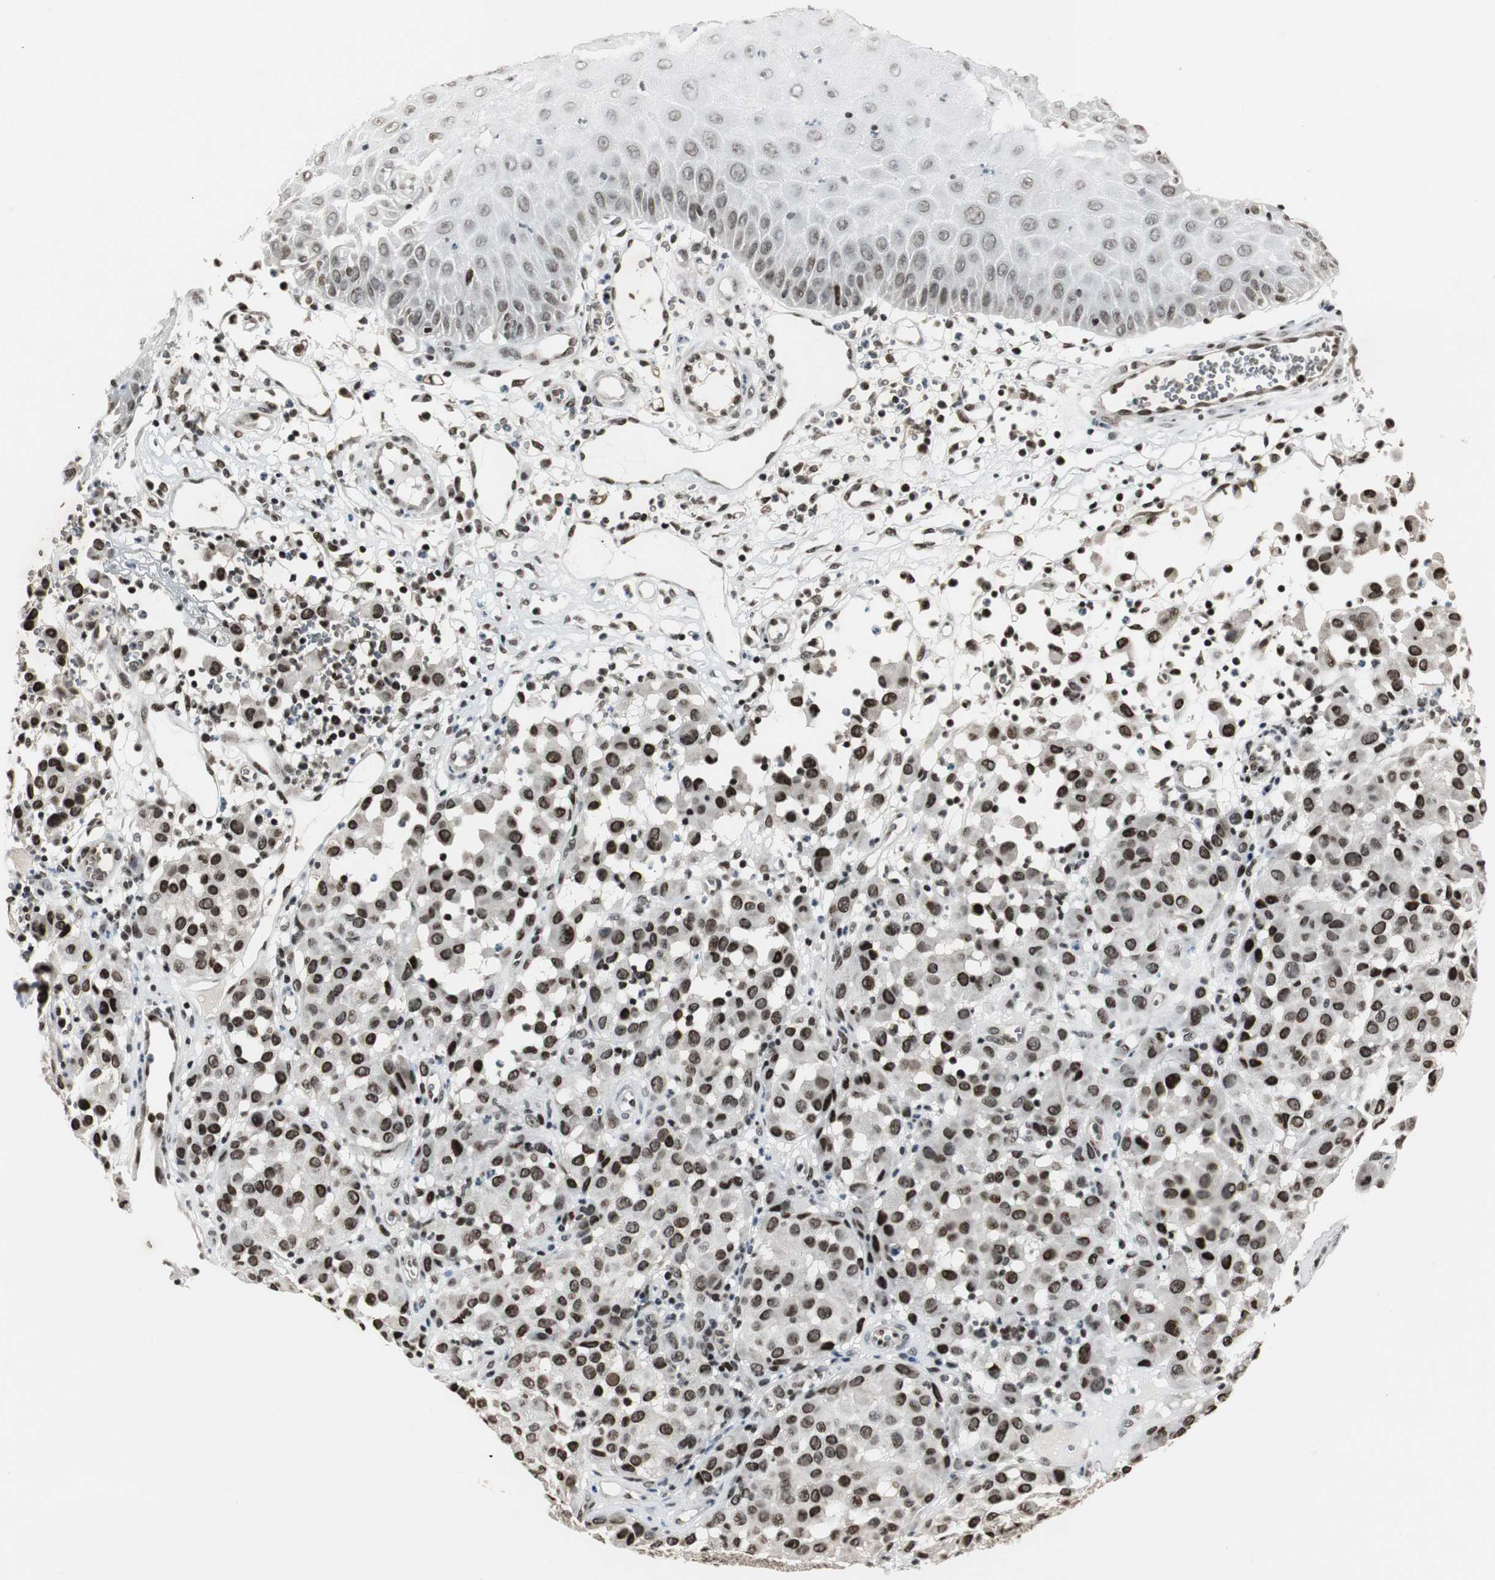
{"staining": {"intensity": "strong", "quantity": ">75%", "location": "nuclear"}, "tissue": "melanoma", "cell_type": "Tumor cells", "image_type": "cancer", "snomed": [{"axis": "morphology", "description": "Malignant melanoma, NOS"}, {"axis": "topography", "description": "Skin"}], "caption": "Immunohistochemical staining of melanoma reveals strong nuclear protein staining in approximately >75% of tumor cells.", "gene": "TAF5", "patient": {"sex": "female", "age": 21}}